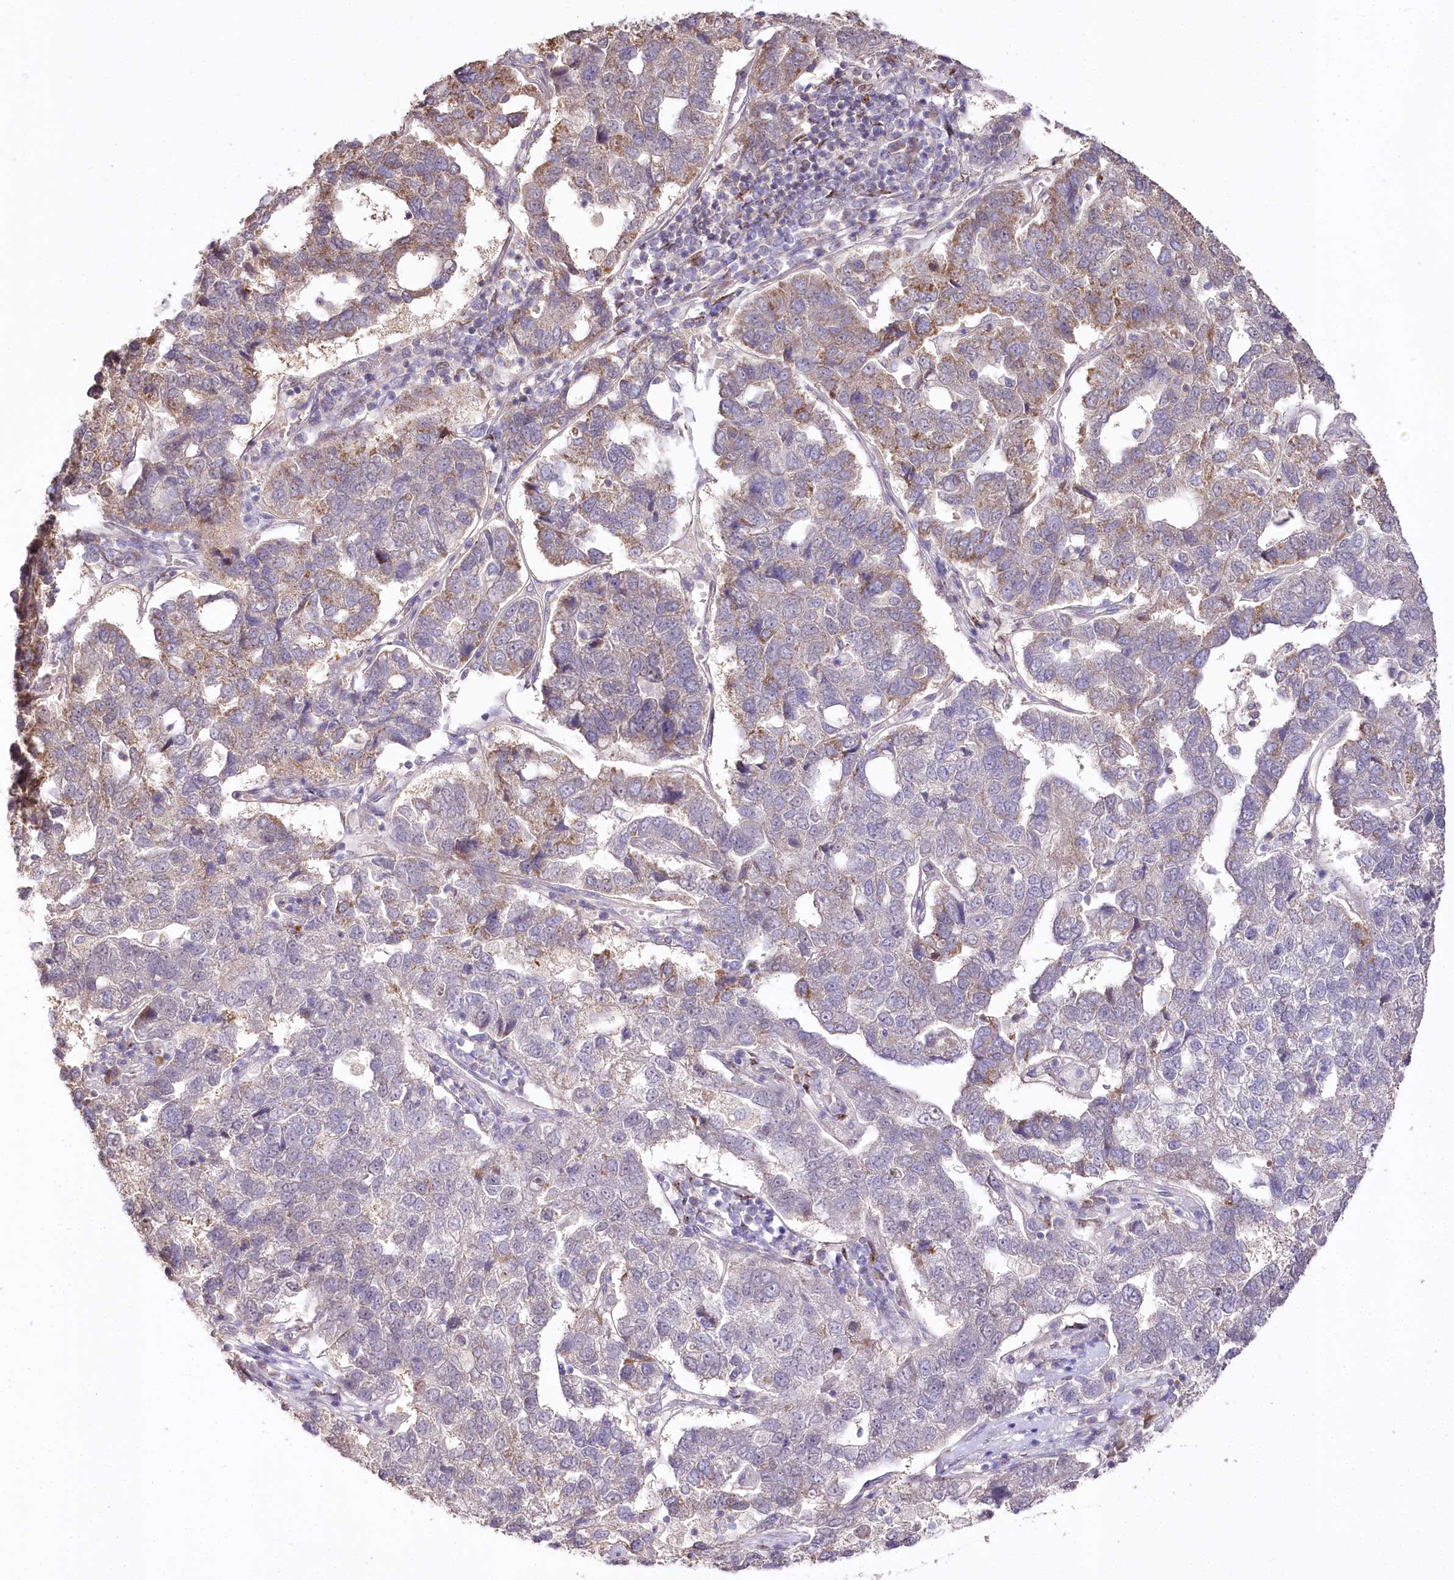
{"staining": {"intensity": "moderate", "quantity": "25%-75%", "location": "cytoplasmic/membranous"}, "tissue": "pancreatic cancer", "cell_type": "Tumor cells", "image_type": "cancer", "snomed": [{"axis": "morphology", "description": "Adenocarcinoma, NOS"}, {"axis": "topography", "description": "Pancreas"}], "caption": "A medium amount of moderate cytoplasmic/membranous positivity is identified in approximately 25%-75% of tumor cells in pancreatic adenocarcinoma tissue. Nuclei are stained in blue.", "gene": "ZNF226", "patient": {"sex": "female", "age": 61}}